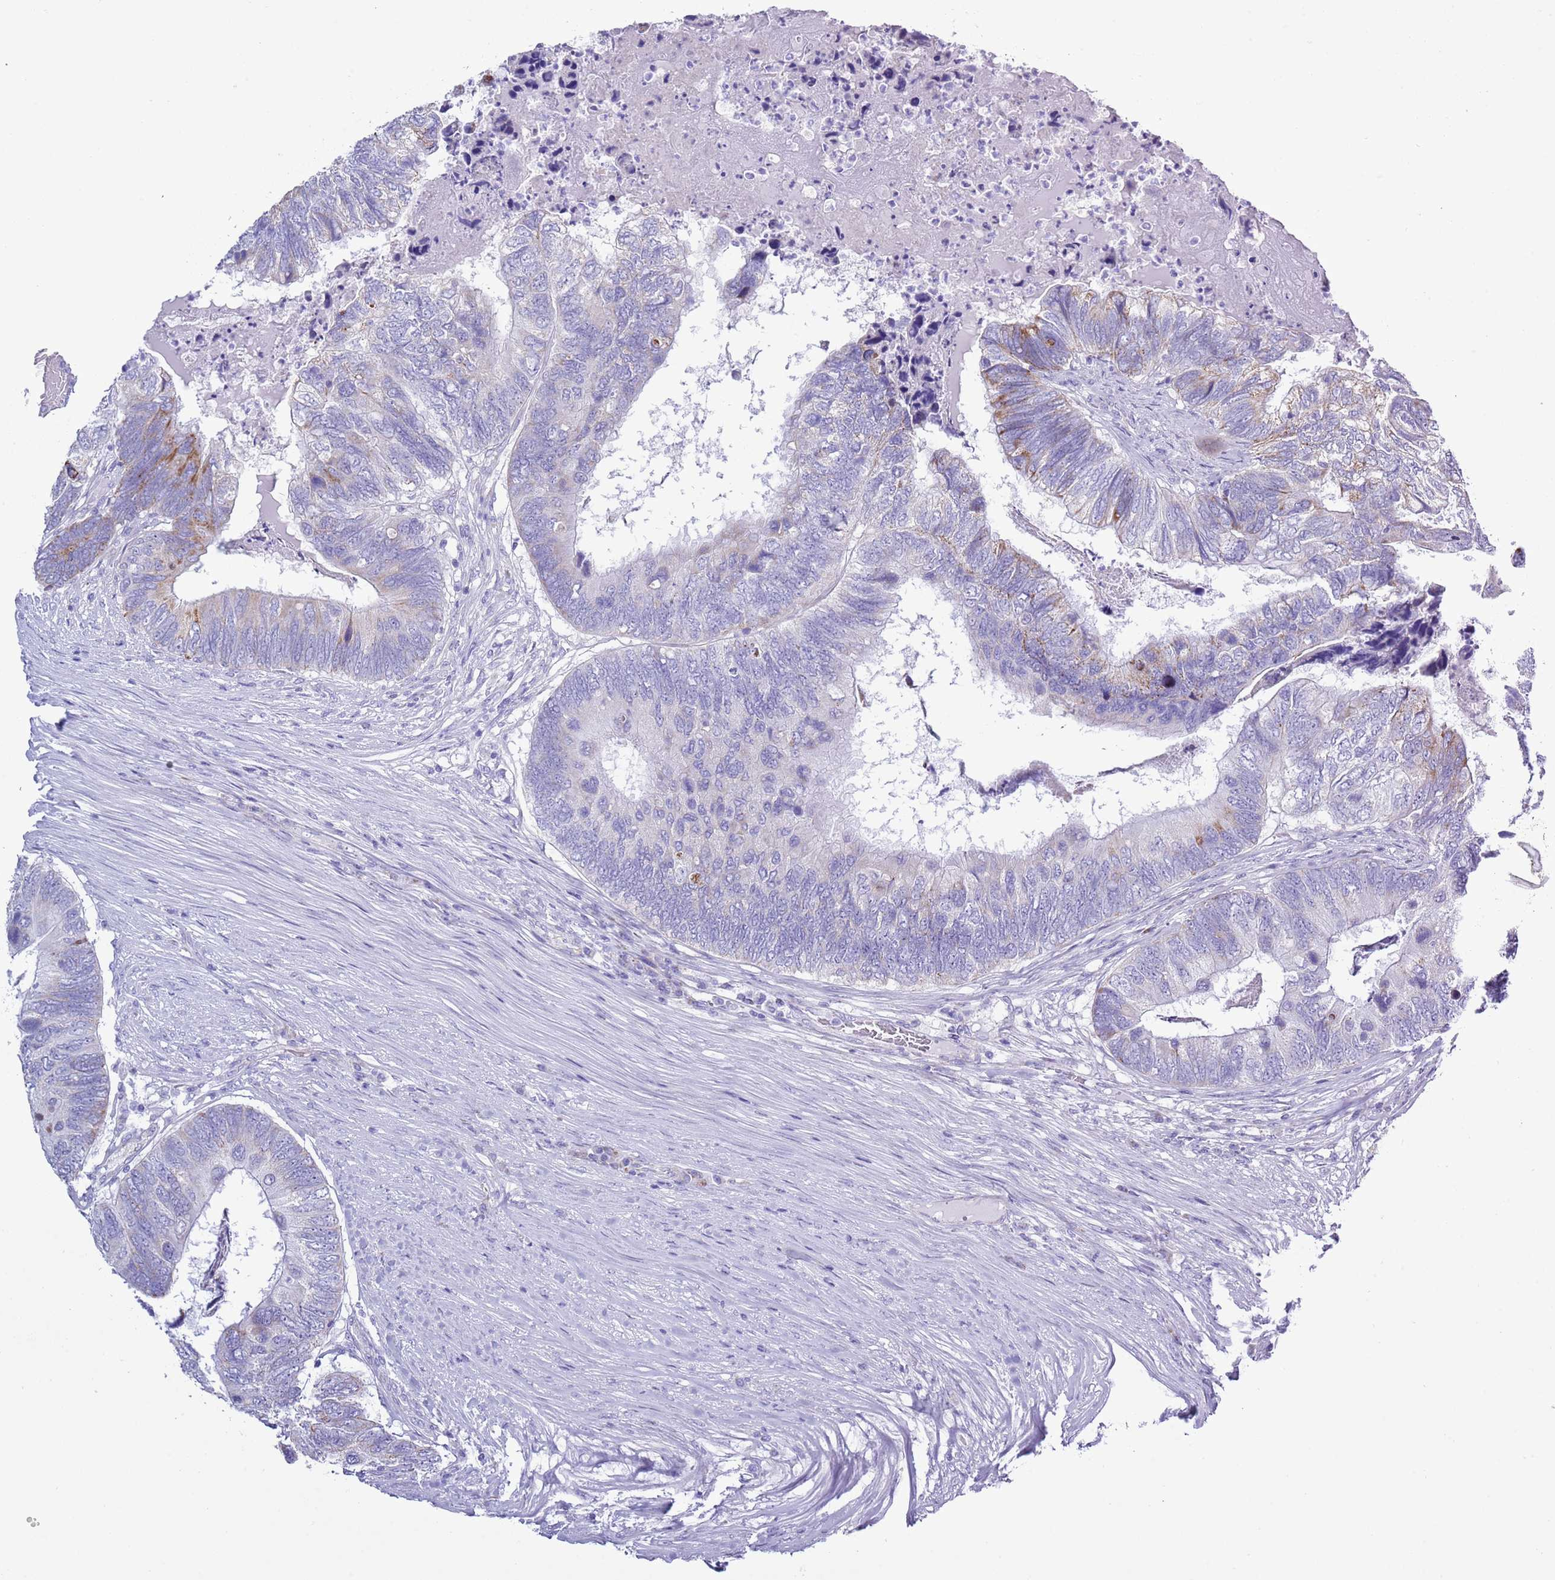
{"staining": {"intensity": "moderate", "quantity": "<25%", "location": "cytoplasmic/membranous"}, "tissue": "colorectal cancer", "cell_type": "Tumor cells", "image_type": "cancer", "snomed": [{"axis": "morphology", "description": "Adenocarcinoma, NOS"}, {"axis": "topography", "description": "Colon"}], "caption": "Protein staining reveals moderate cytoplasmic/membranous expression in about <25% of tumor cells in adenocarcinoma (colorectal).", "gene": "MOCOS", "patient": {"sex": "female", "age": 67}}